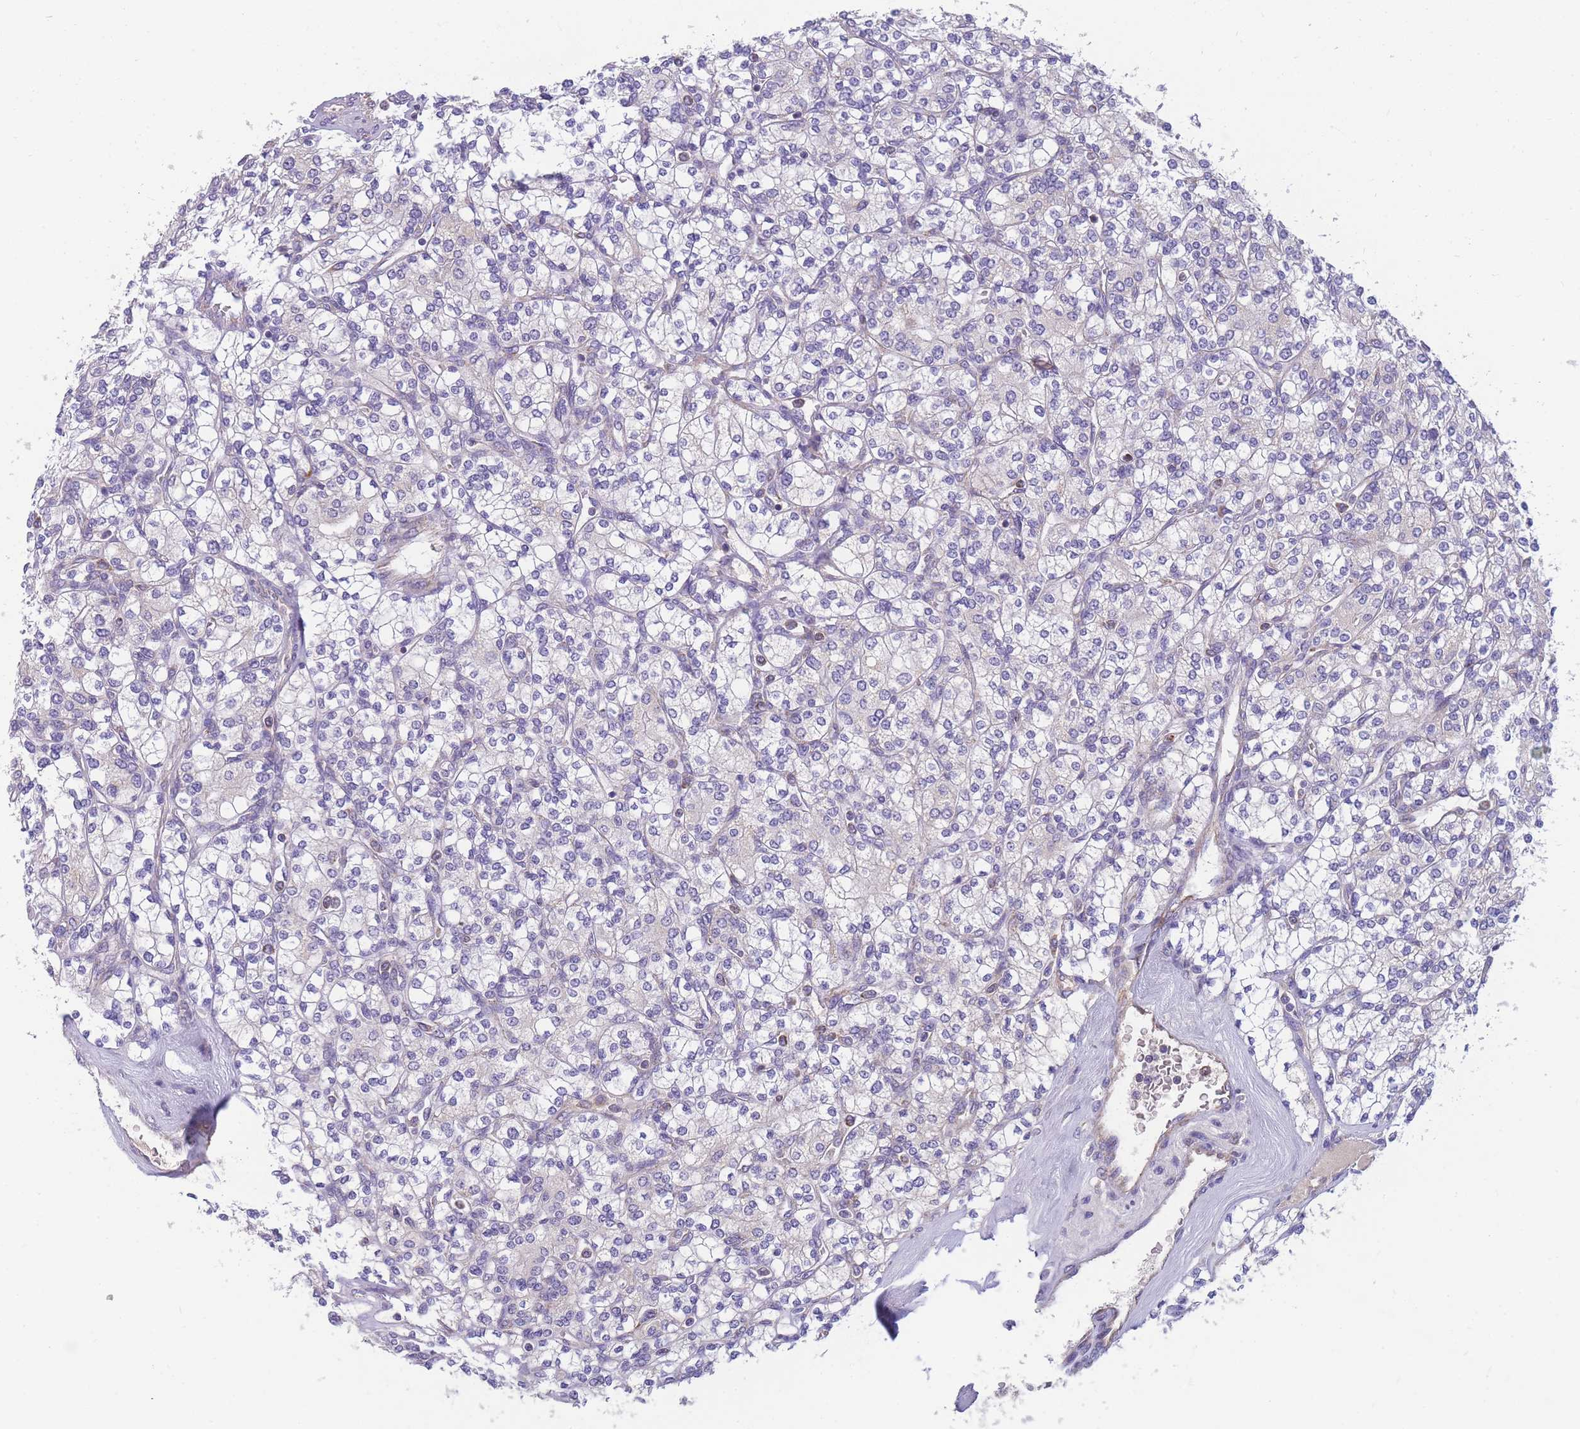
{"staining": {"intensity": "negative", "quantity": "none", "location": "none"}, "tissue": "renal cancer", "cell_type": "Tumor cells", "image_type": "cancer", "snomed": [{"axis": "morphology", "description": "Adenocarcinoma, NOS"}, {"axis": "topography", "description": "Kidney"}], "caption": "Renal cancer stained for a protein using immunohistochemistry (IHC) exhibits no staining tumor cells.", "gene": "MRPS11", "patient": {"sex": "male", "age": 77}}